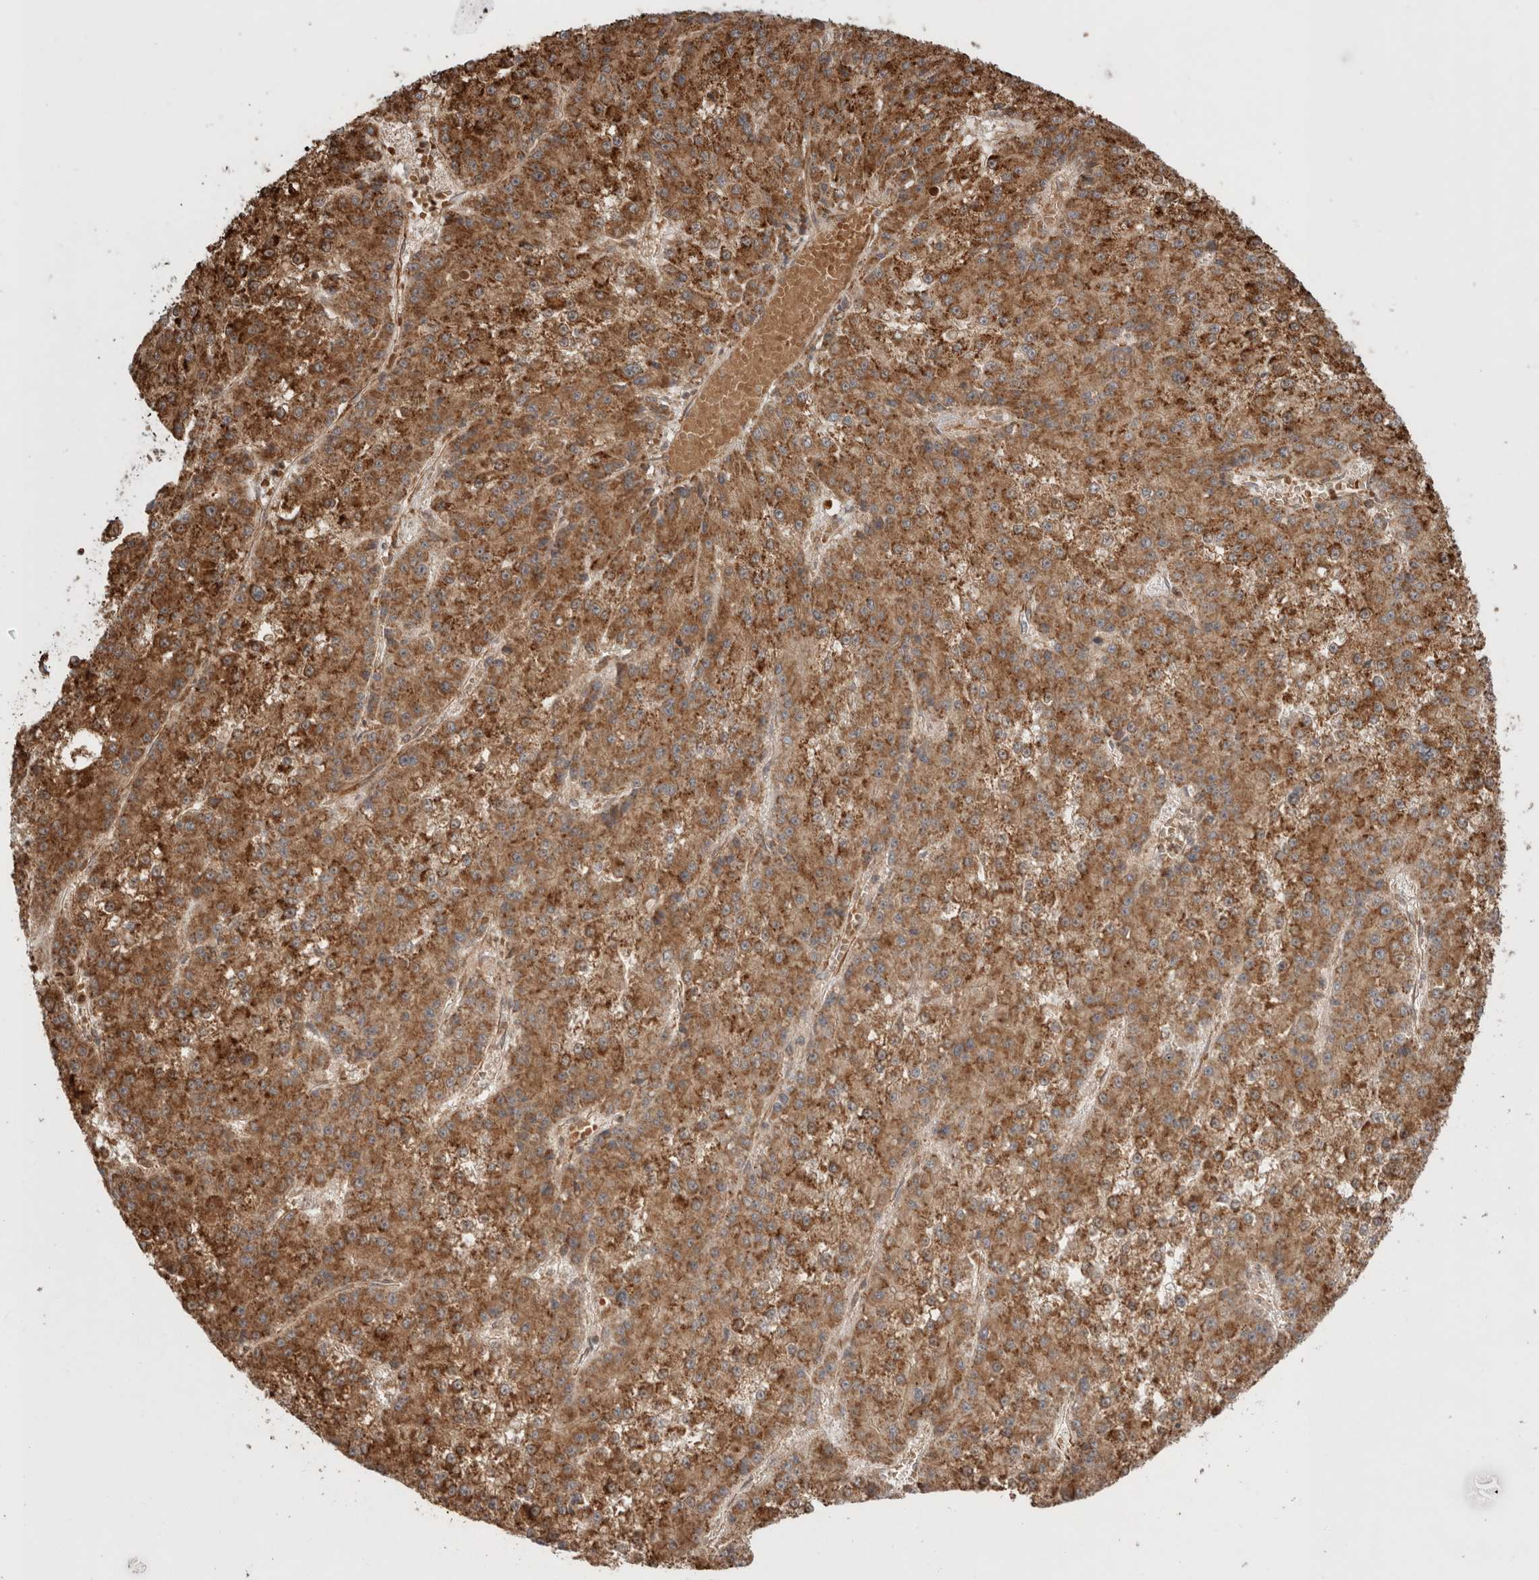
{"staining": {"intensity": "strong", "quantity": ">75%", "location": "cytoplasmic/membranous"}, "tissue": "liver cancer", "cell_type": "Tumor cells", "image_type": "cancer", "snomed": [{"axis": "morphology", "description": "Carcinoma, Hepatocellular, NOS"}, {"axis": "topography", "description": "Liver"}], "caption": "Strong cytoplasmic/membranous staining is seen in approximately >75% of tumor cells in hepatocellular carcinoma (liver).", "gene": "ZNF649", "patient": {"sex": "female", "age": 73}}